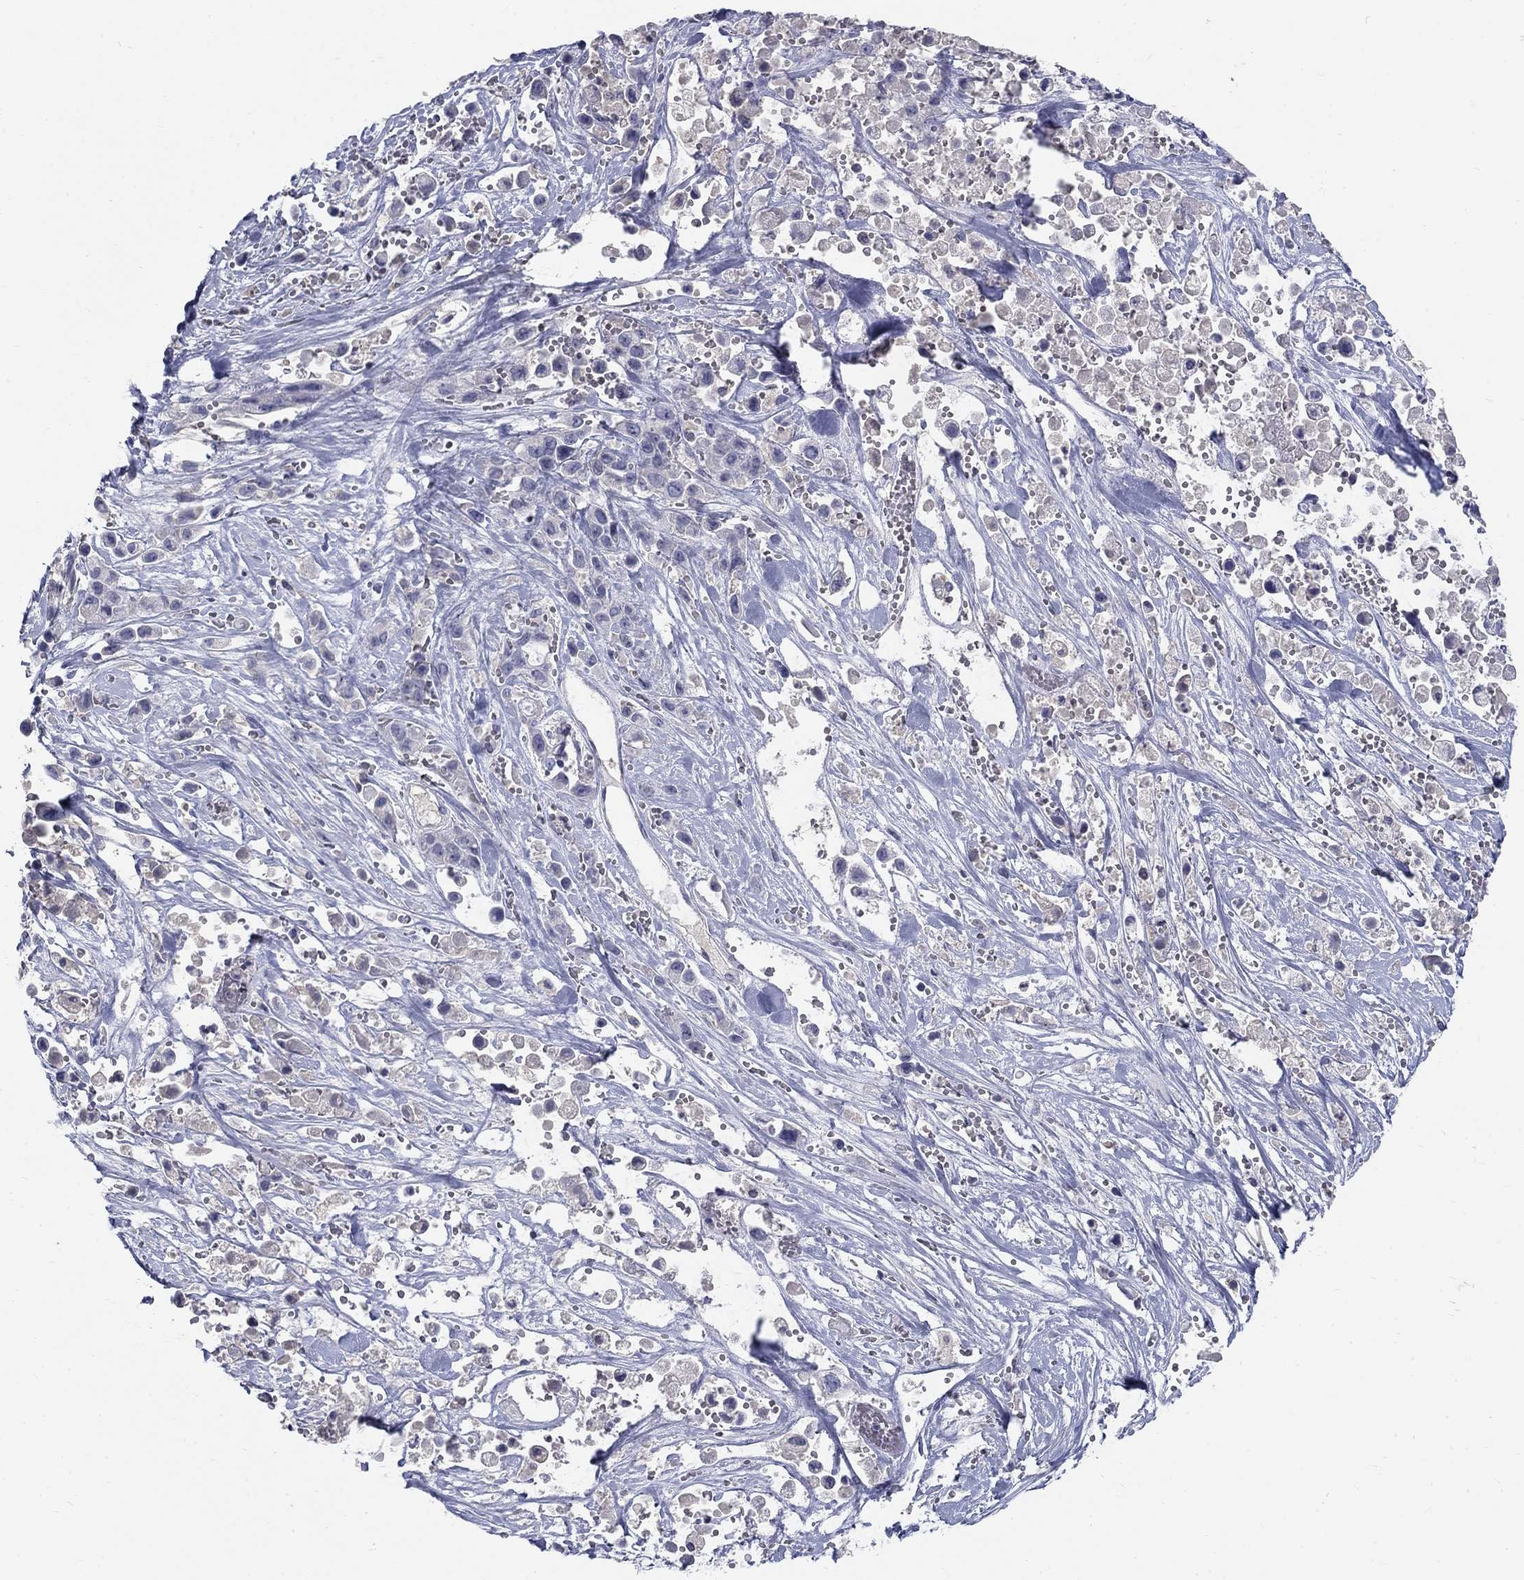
{"staining": {"intensity": "negative", "quantity": "none", "location": "none"}, "tissue": "pancreatic cancer", "cell_type": "Tumor cells", "image_type": "cancer", "snomed": [{"axis": "morphology", "description": "Adenocarcinoma, NOS"}, {"axis": "topography", "description": "Pancreas"}], "caption": "The image exhibits no staining of tumor cells in pancreatic cancer. The staining is performed using DAB brown chromogen with nuclei counter-stained in using hematoxylin.", "gene": "PTH1R", "patient": {"sex": "male", "age": 44}}